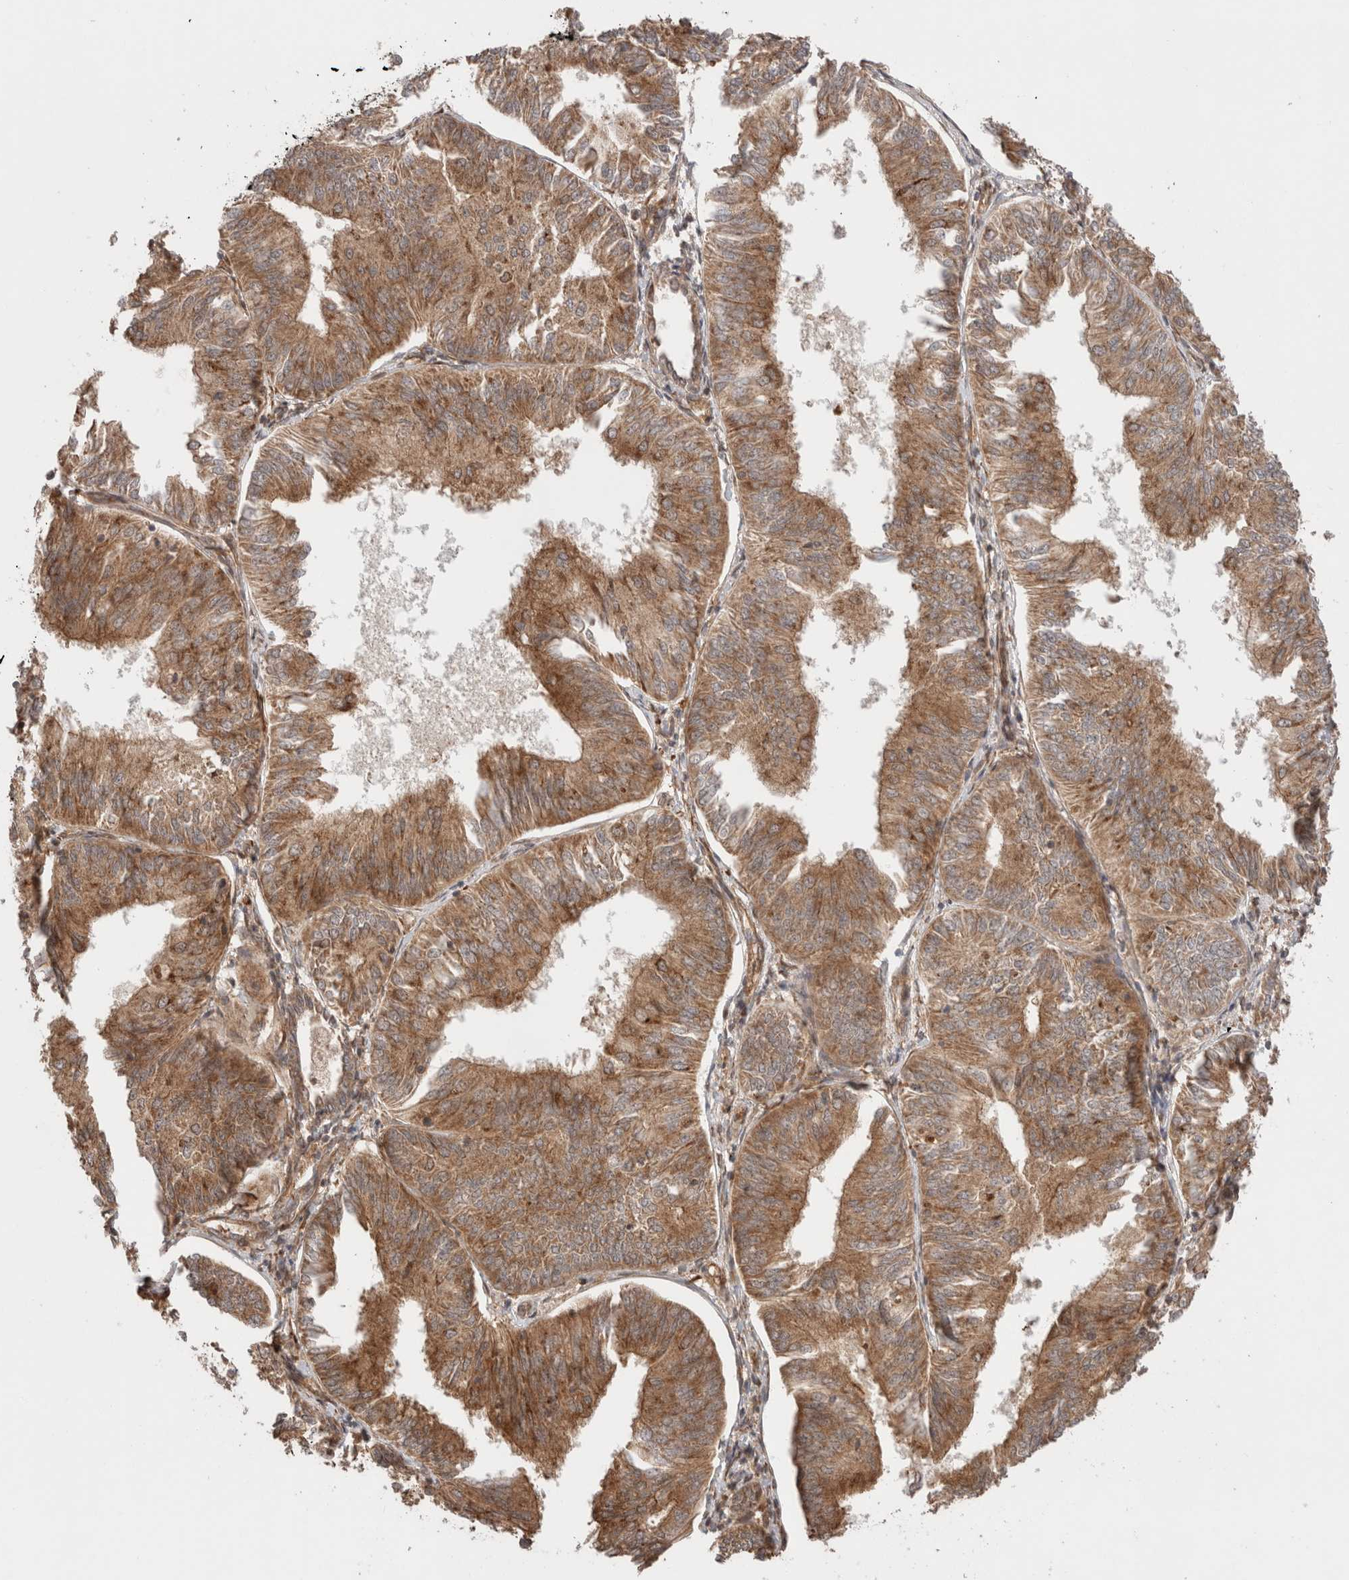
{"staining": {"intensity": "moderate", "quantity": ">75%", "location": "cytoplasmic/membranous"}, "tissue": "endometrial cancer", "cell_type": "Tumor cells", "image_type": "cancer", "snomed": [{"axis": "morphology", "description": "Adenocarcinoma, NOS"}, {"axis": "topography", "description": "Endometrium"}], "caption": "Immunohistochemistry (IHC) image of neoplastic tissue: endometrial adenocarcinoma stained using IHC exhibits medium levels of moderate protein expression localized specifically in the cytoplasmic/membranous of tumor cells, appearing as a cytoplasmic/membranous brown color.", "gene": "ZNF649", "patient": {"sex": "female", "age": 58}}